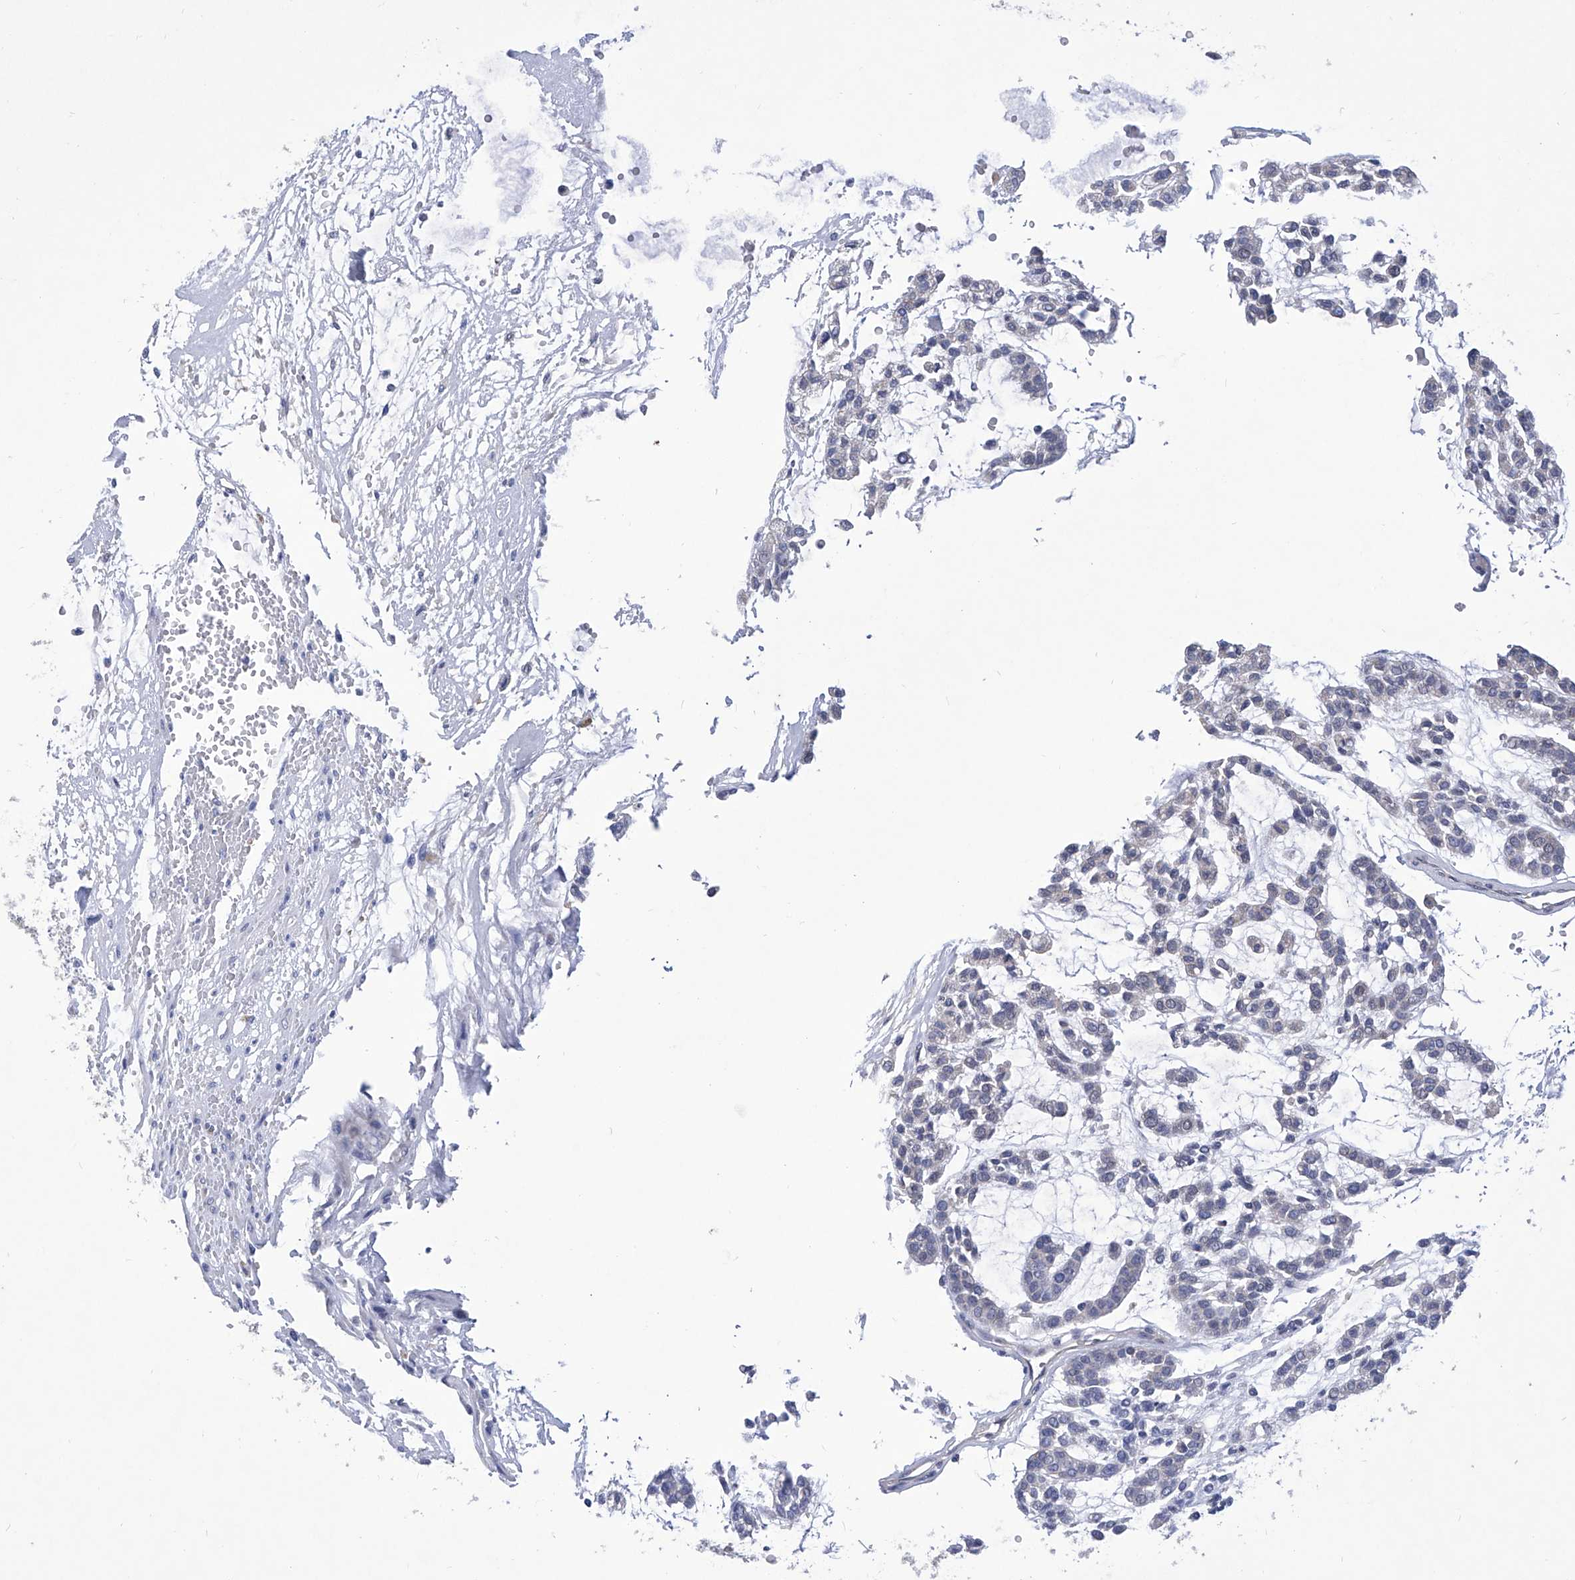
{"staining": {"intensity": "negative", "quantity": "none", "location": "none"}, "tissue": "head and neck cancer", "cell_type": "Tumor cells", "image_type": "cancer", "snomed": [{"axis": "morphology", "description": "Adenocarcinoma, NOS"}, {"axis": "morphology", "description": "Adenoma, NOS"}, {"axis": "topography", "description": "Head-Neck"}], "caption": "Immunohistochemistry image of human adenoma (head and neck) stained for a protein (brown), which displays no positivity in tumor cells.", "gene": "IFNL2", "patient": {"sex": "female", "age": 55}}